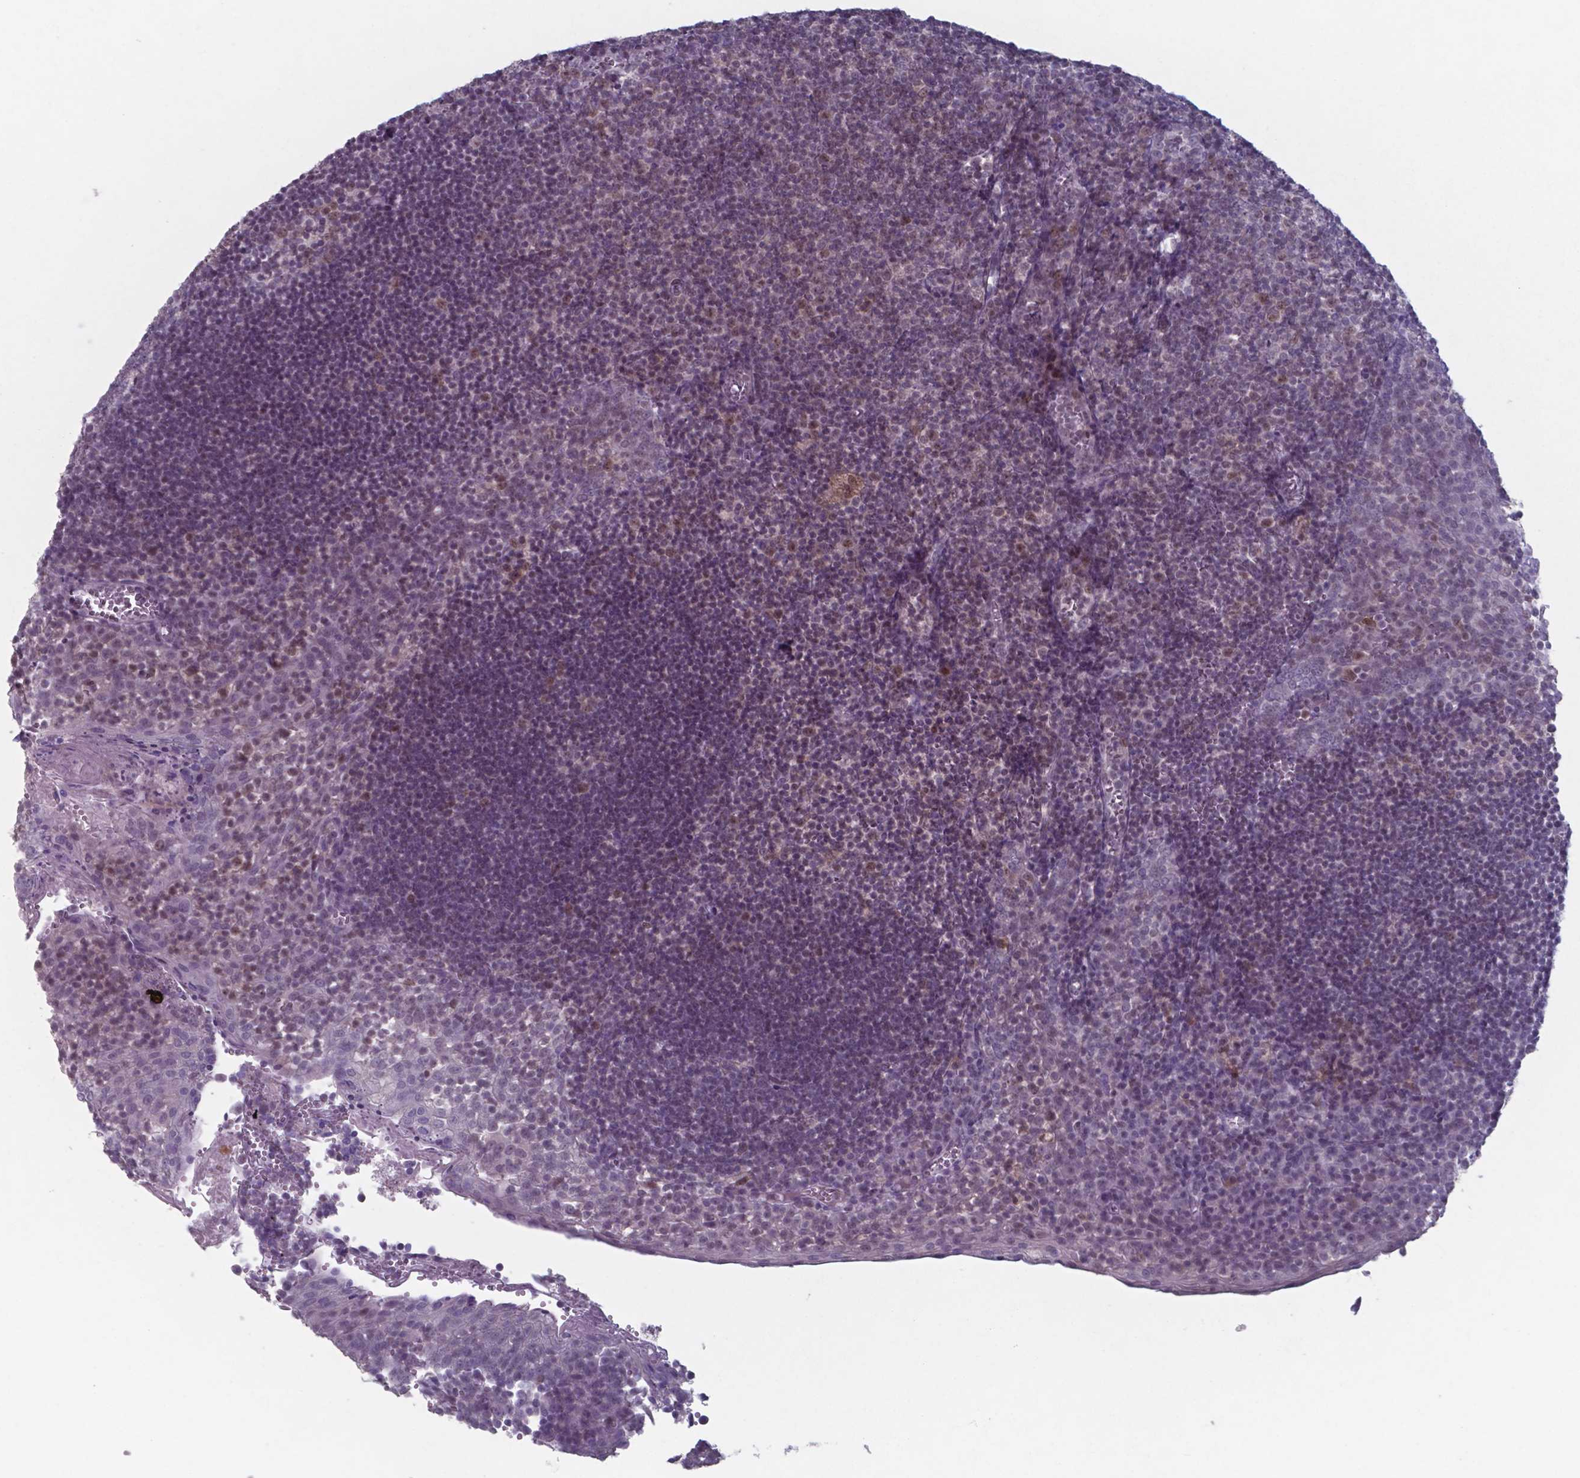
{"staining": {"intensity": "weak", "quantity": "<25%", "location": "nuclear"}, "tissue": "lymph node", "cell_type": "Germinal center cells", "image_type": "normal", "snomed": [{"axis": "morphology", "description": "Normal tissue, NOS"}, {"axis": "topography", "description": "Lymph node"}], "caption": "IHC histopathology image of unremarkable human lymph node stained for a protein (brown), which displays no staining in germinal center cells.", "gene": "TDP2", "patient": {"sex": "female", "age": 21}}